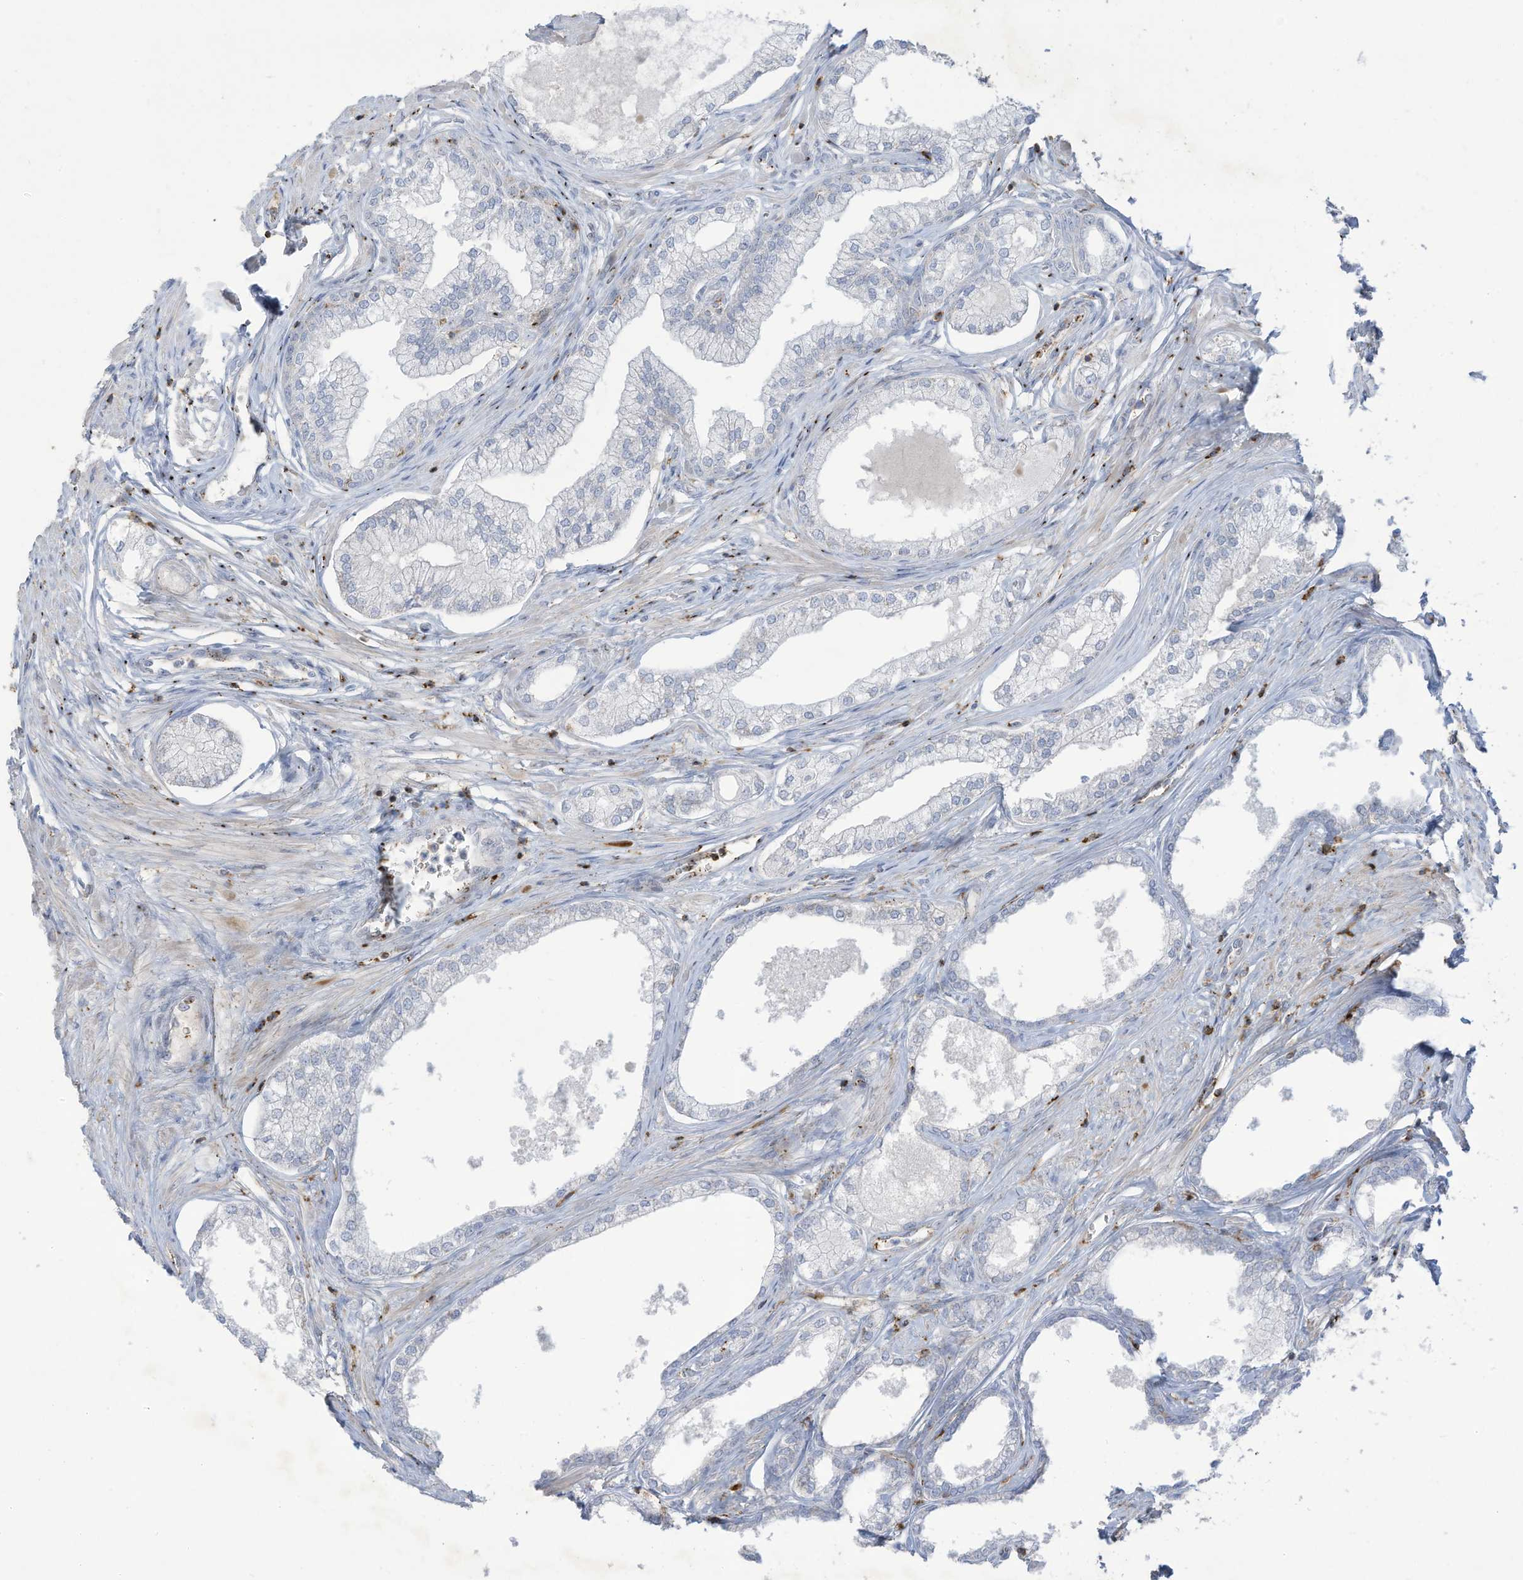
{"staining": {"intensity": "negative", "quantity": "none", "location": "none"}, "tissue": "prostate", "cell_type": "Glandular cells", "image_type": "normal", "snomed": [{"axis": "morphology", "description": "Normal tissue, NOS"}, {"axis": "morphology", "description": "Urothelial carcinoma, Low grade"}, {"axis": "topography", "description": "Urinary bladder"}, {"axis": "topography", "description": "Prostate"}], "caption": "DAB (3,3'-diaminobenzidine) immunohistochemical staining of benign prostate reveals no significant staining in glandular cells. (DAB (3,3'-diaminobenzidine) IHC visualized using brightfield microscopy, high magnification).", "gene": "THNSL2", "patient": {"sex": "male", "age": 60}}